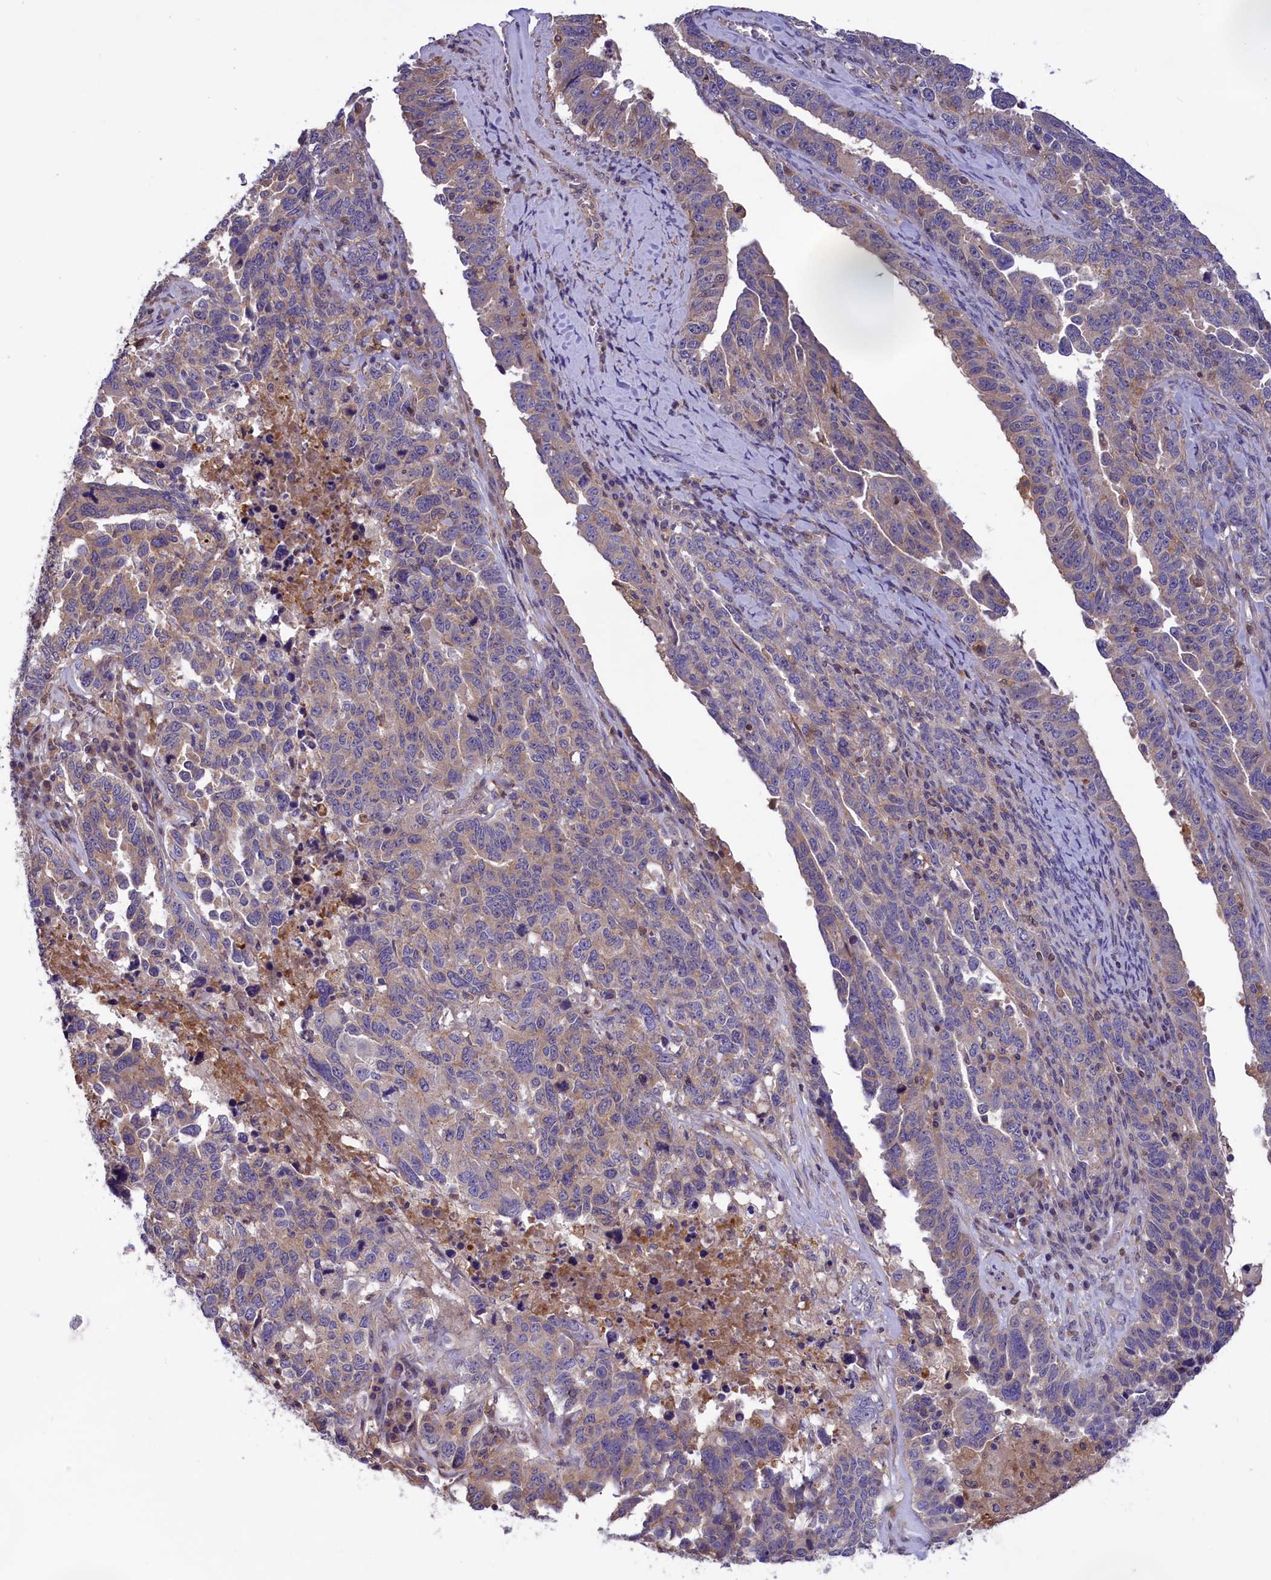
{"staining": {"intensity": "weak", "quantity": ">75%", "location": "cytoplasmic/membranous"}, "tissue": "ovarian cancer", "cell_type": "Tumor cells", "image_type": "cancer", "snomed": [{"axis": "morphology", "description": "Carcinoma, endometroid"}, {"axis": "topography", "description": "Ovary"}], "caption": "Ovarian cancer stained with immunohistochemistry (IHC) reveals weak cytoplasmic/membranous positivity in approximately >75% of tumor cells.", "gene": "AMDHD2", "patient": {"sex": "female", "age": 62}}